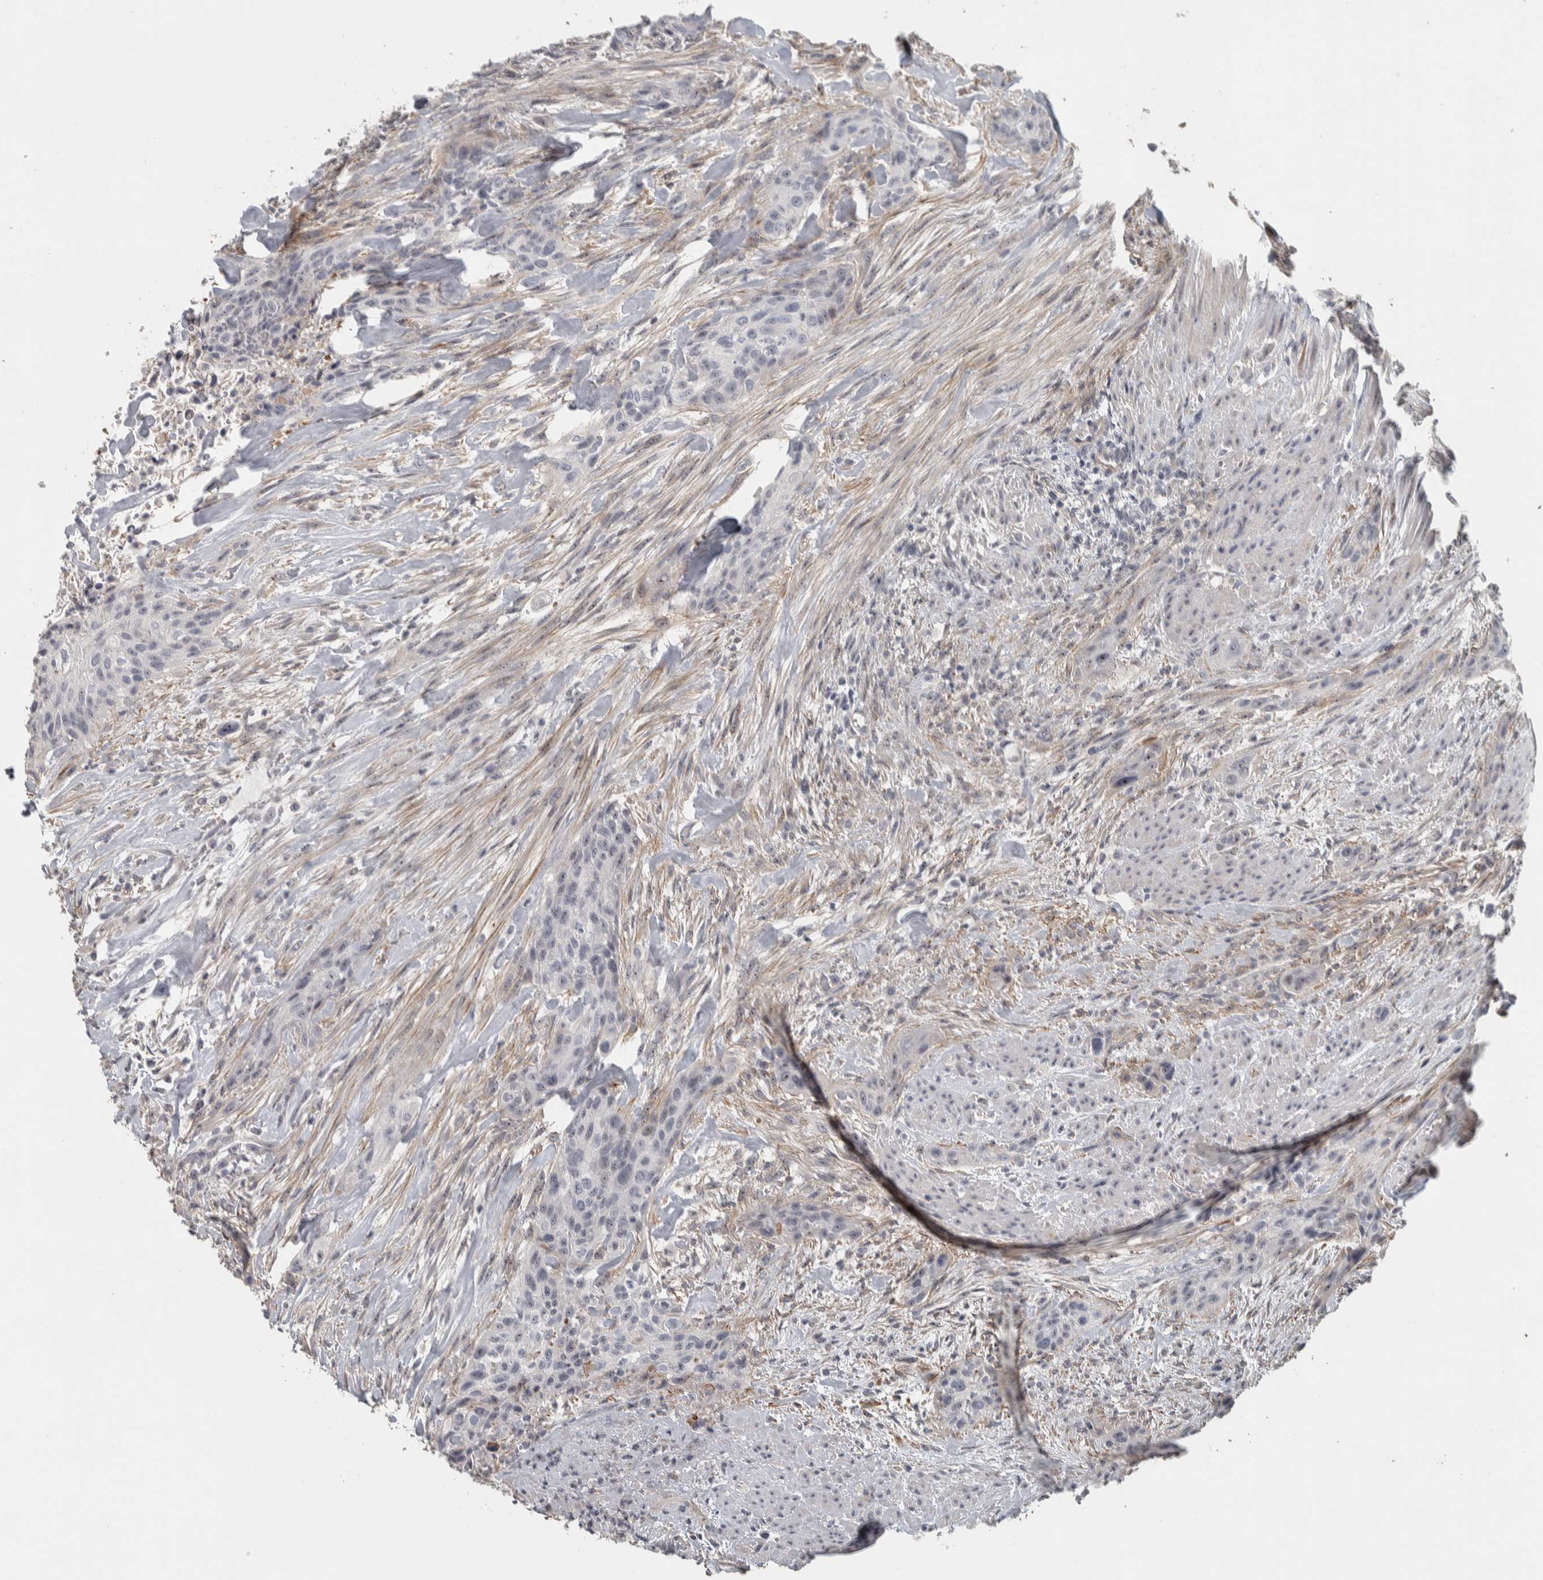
{"staining": {"intensity": "negative", "quantity": "none", "location": "none"}, "tissue": "urothelial cancer", "cell_type": "Tumor cells", "image_type": "cancer", "snomed": [{"axis": "morphology", "description": "Urothelial carcinoma, High grade"}, {"axis": "topography", "description": "Urinary bladder"}], "caption": "Urothelial cancer was stained to show a protein in brown. There is no significant expression in tumor cells.", "gene": "DCAF10", "patient": {"sex": "male", "age": 35}}